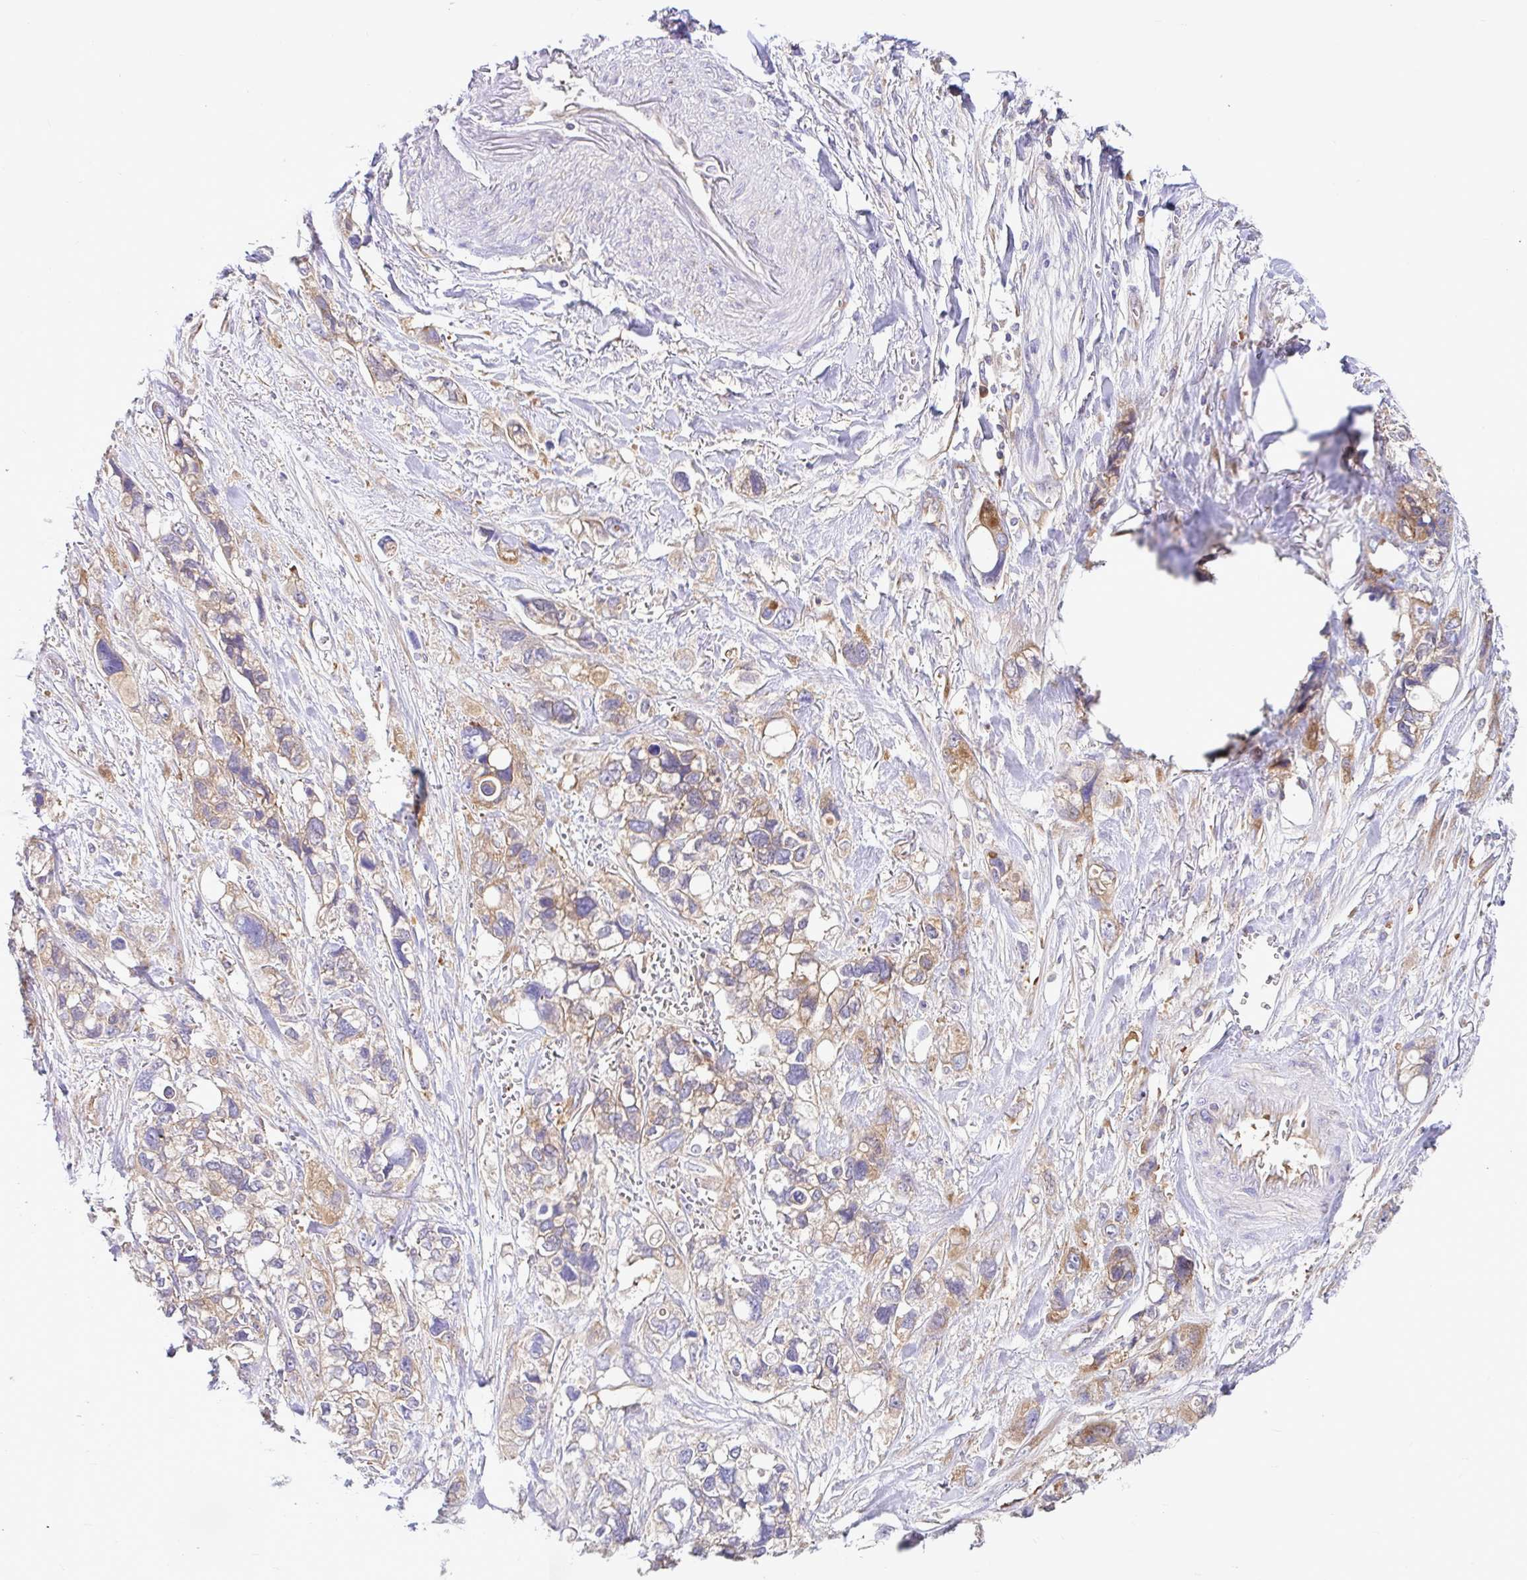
{"staining": {"intensity": "moderate", "quantity": "25%-75%", "location": "cytoplasmic/membranous"}, "tissue": "stomach cancer", "cell_type": "Tumor cells", "image_type": "cancer", "snomed": [{"axis": "morphology", "description": "Adenocarcinoma, NOS"}, {"axis": "topography", "description": "Stomach, upper"}], "caption": "DAB immunohistochemical staining of human stomach cancer (adenocarcinoma) shows moderate cytoplasmic/membranous protein positivity in about 25%-75% of tumor cells.", "gene": "LARS1", "patient": {"sex": "female", "age": 81}}